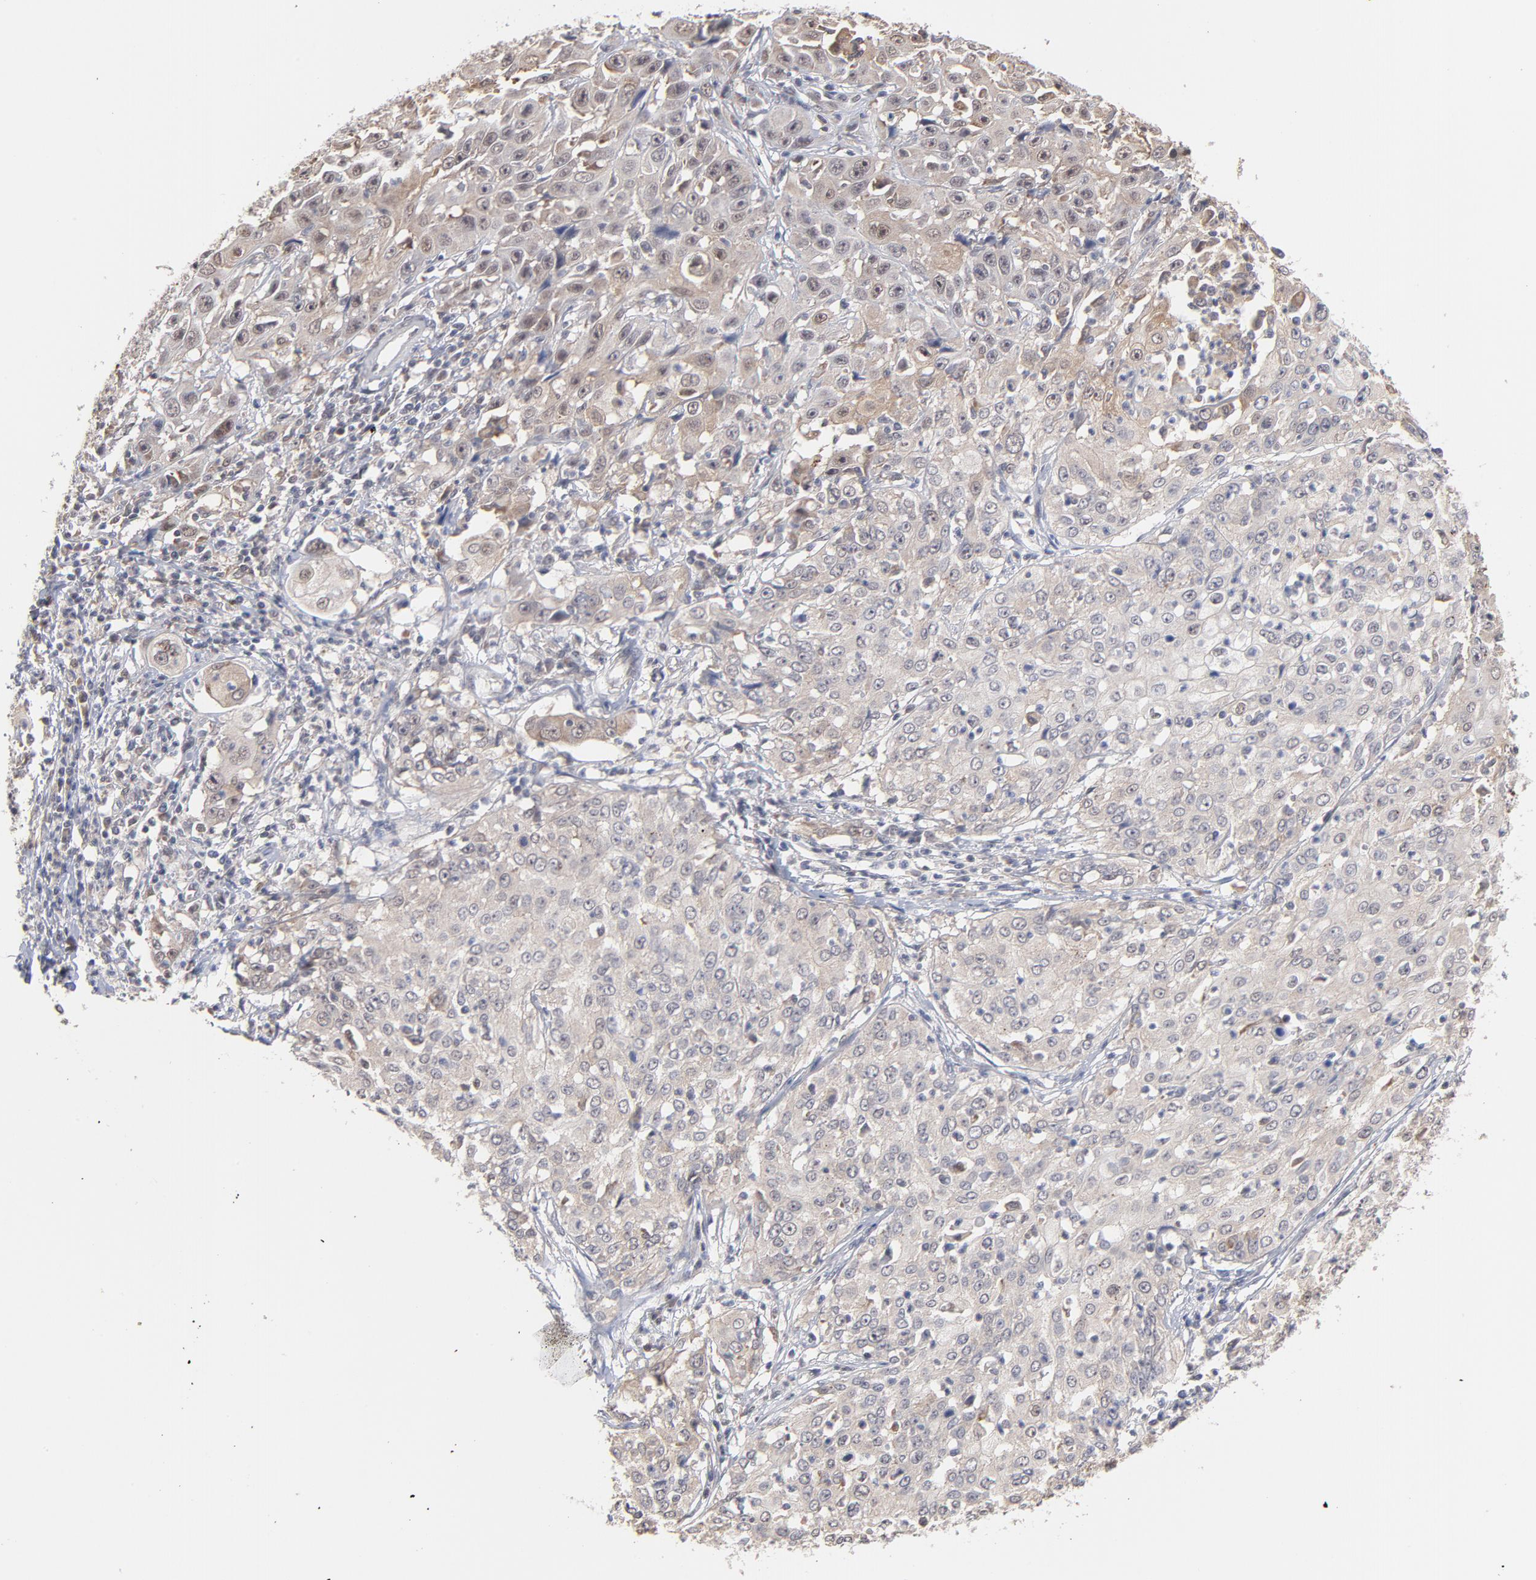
{"staining": {"intensity": "weak", "quantity": "<25%", "location": "cytoplasmic/membranous,nuclear"}, "tissue": "cervical cancer", "cell_type": "Tumor cells", "image_type": "cancer", "snomed": [{"axis": "morphology", "description": "Squamous cell carcinoma, NOS"}, {"axis": "topography", "description": "Cervix"}], "caption": "DAB (3,3'-diaminobenzidine) immunohistochemical staining of cervical cancer (squamous cell carcinoma) displays no significant expression in tumor cells.", "gene": "OAS1", "patient": {"sex": "female", "age": 39}}